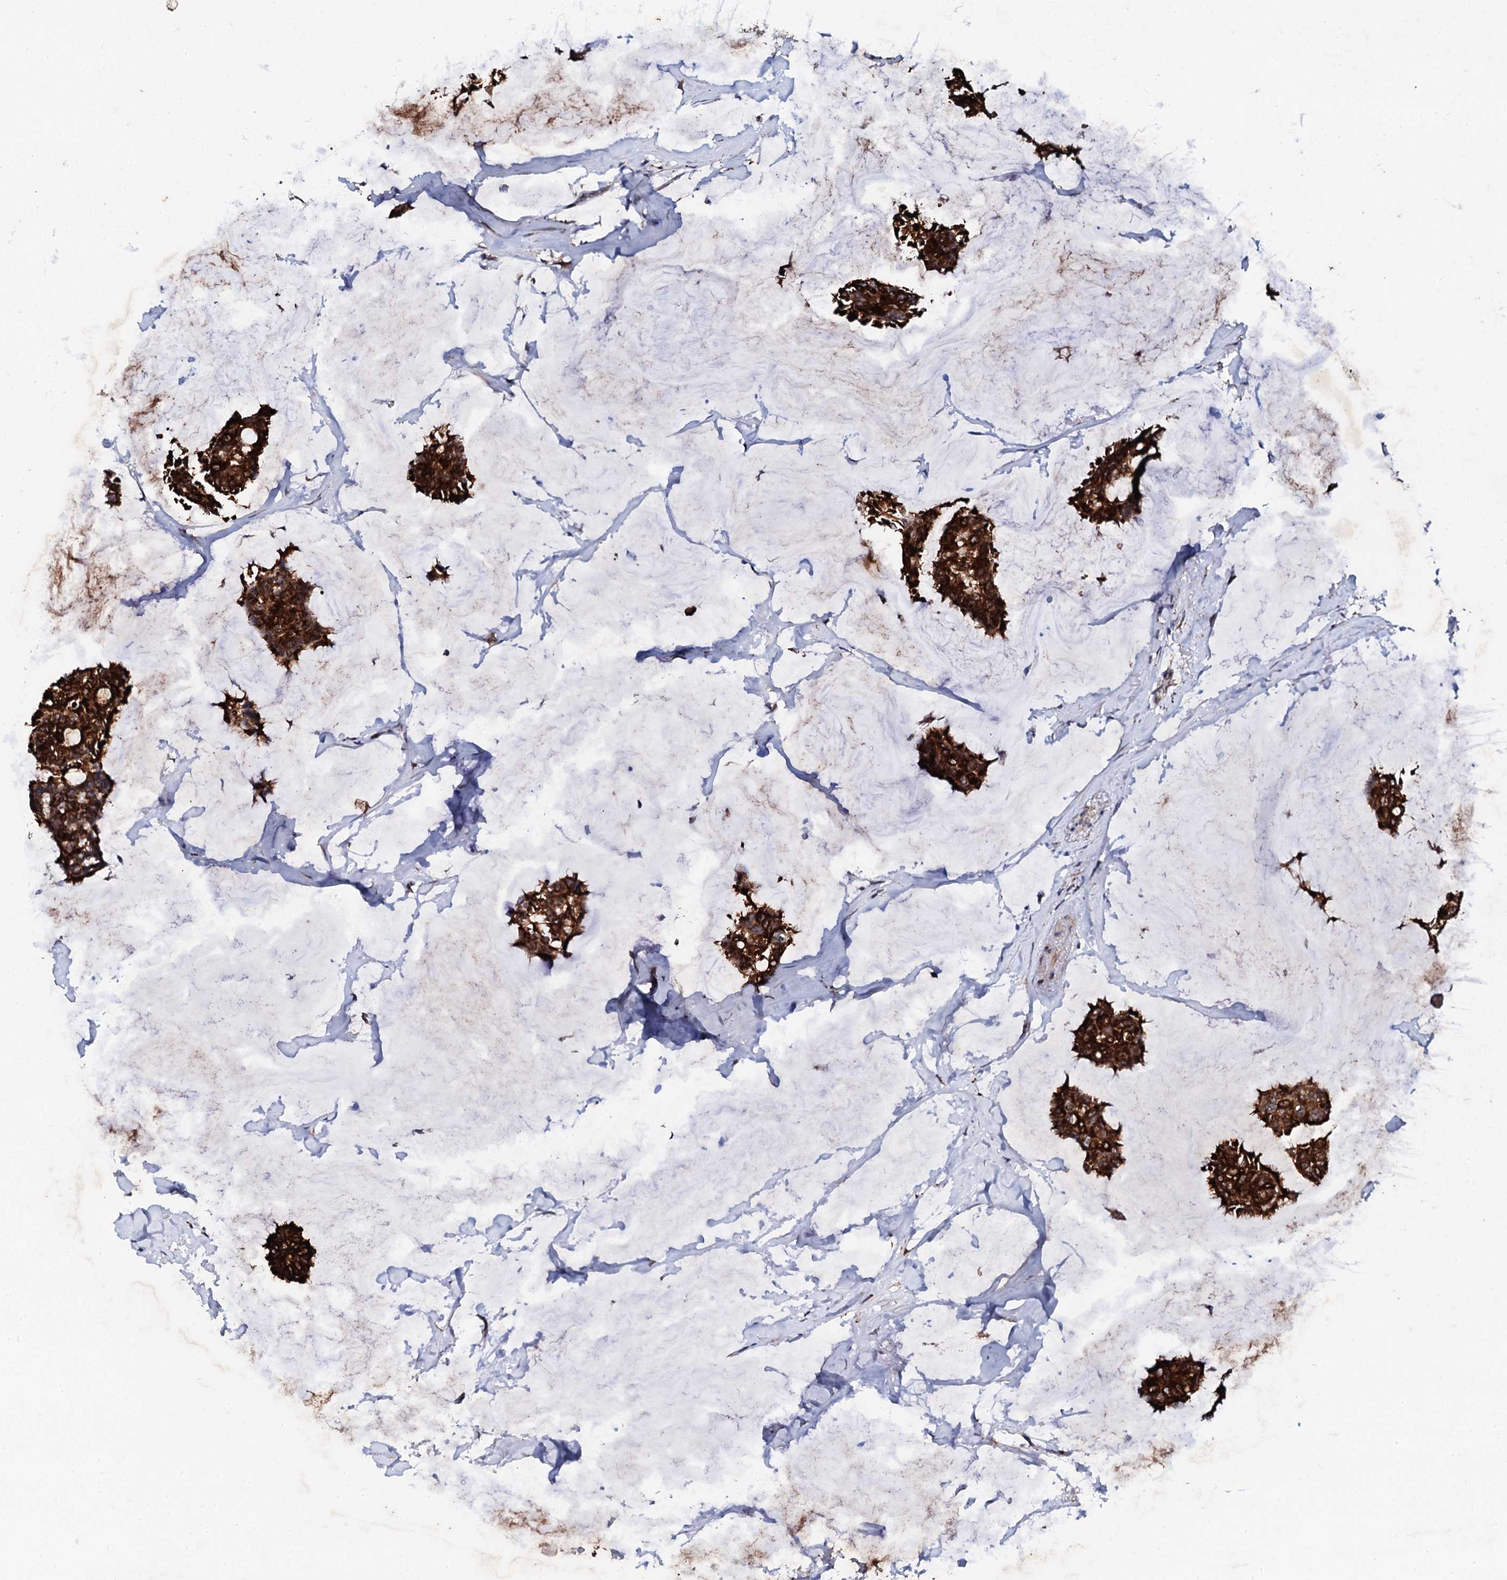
{"staining": {"intensity": "strong", "quantity": ">75%", "location": "cytoplasmic/membranous"}, "tissue": "breast cancer", "cell_type": "Tumor cells", "image_type": "cancer", "snomed": [{"axis": "morphology", "description": "Duct carcinoma"}, {"axis": "topography", "description": "Breast"}], "caption": "Breast intraductal carcinoma was stained to show a protein in brown. There is high levels of strong cytoplasmic/membranous staining in approximately >75% of tumor cells.", "gene": "GTPBP4", "patient": {"sex": "female", "age": 93}}